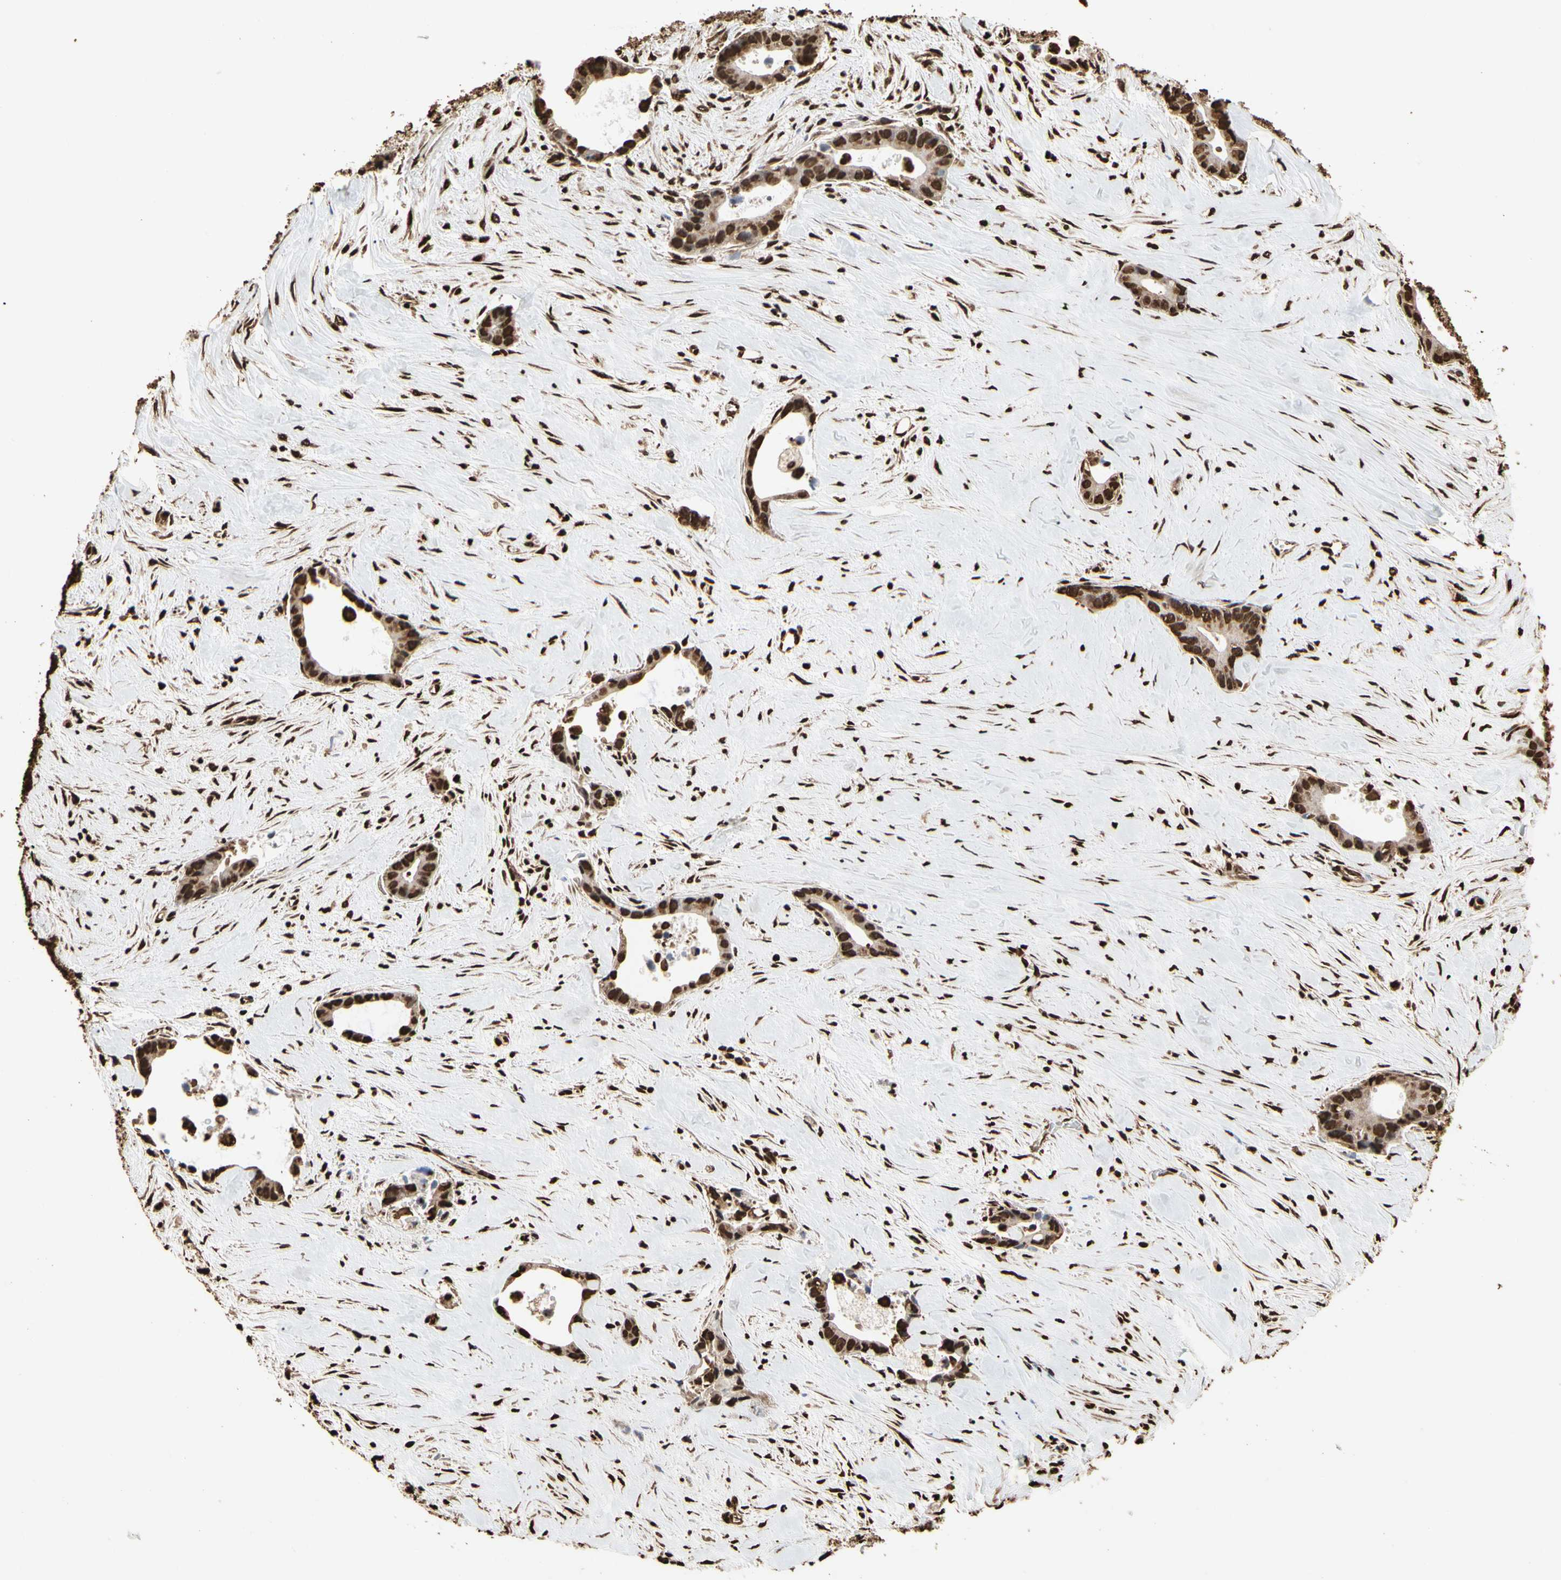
{"staining": {"intensity": "strong", "quantity": ">75%", "location": "nuclear"}, "tissue": "liver cancer", "cell_type": "Tumor cells", "image_type": "cancer", "snomed": [{"axis": "morphology", "description": "Cholangiocarcinoma"}, {"axis": "topography", "description": "Liver"}], "caption": "Immunohistochemical staining of human cholangiocarcinoma (liver) reveals high levels of strong nuclear protein positivity in approximately >75% of tumor cells.", "gene": "HNRNPK", "patient": {"sex": "female", "age": 55}}